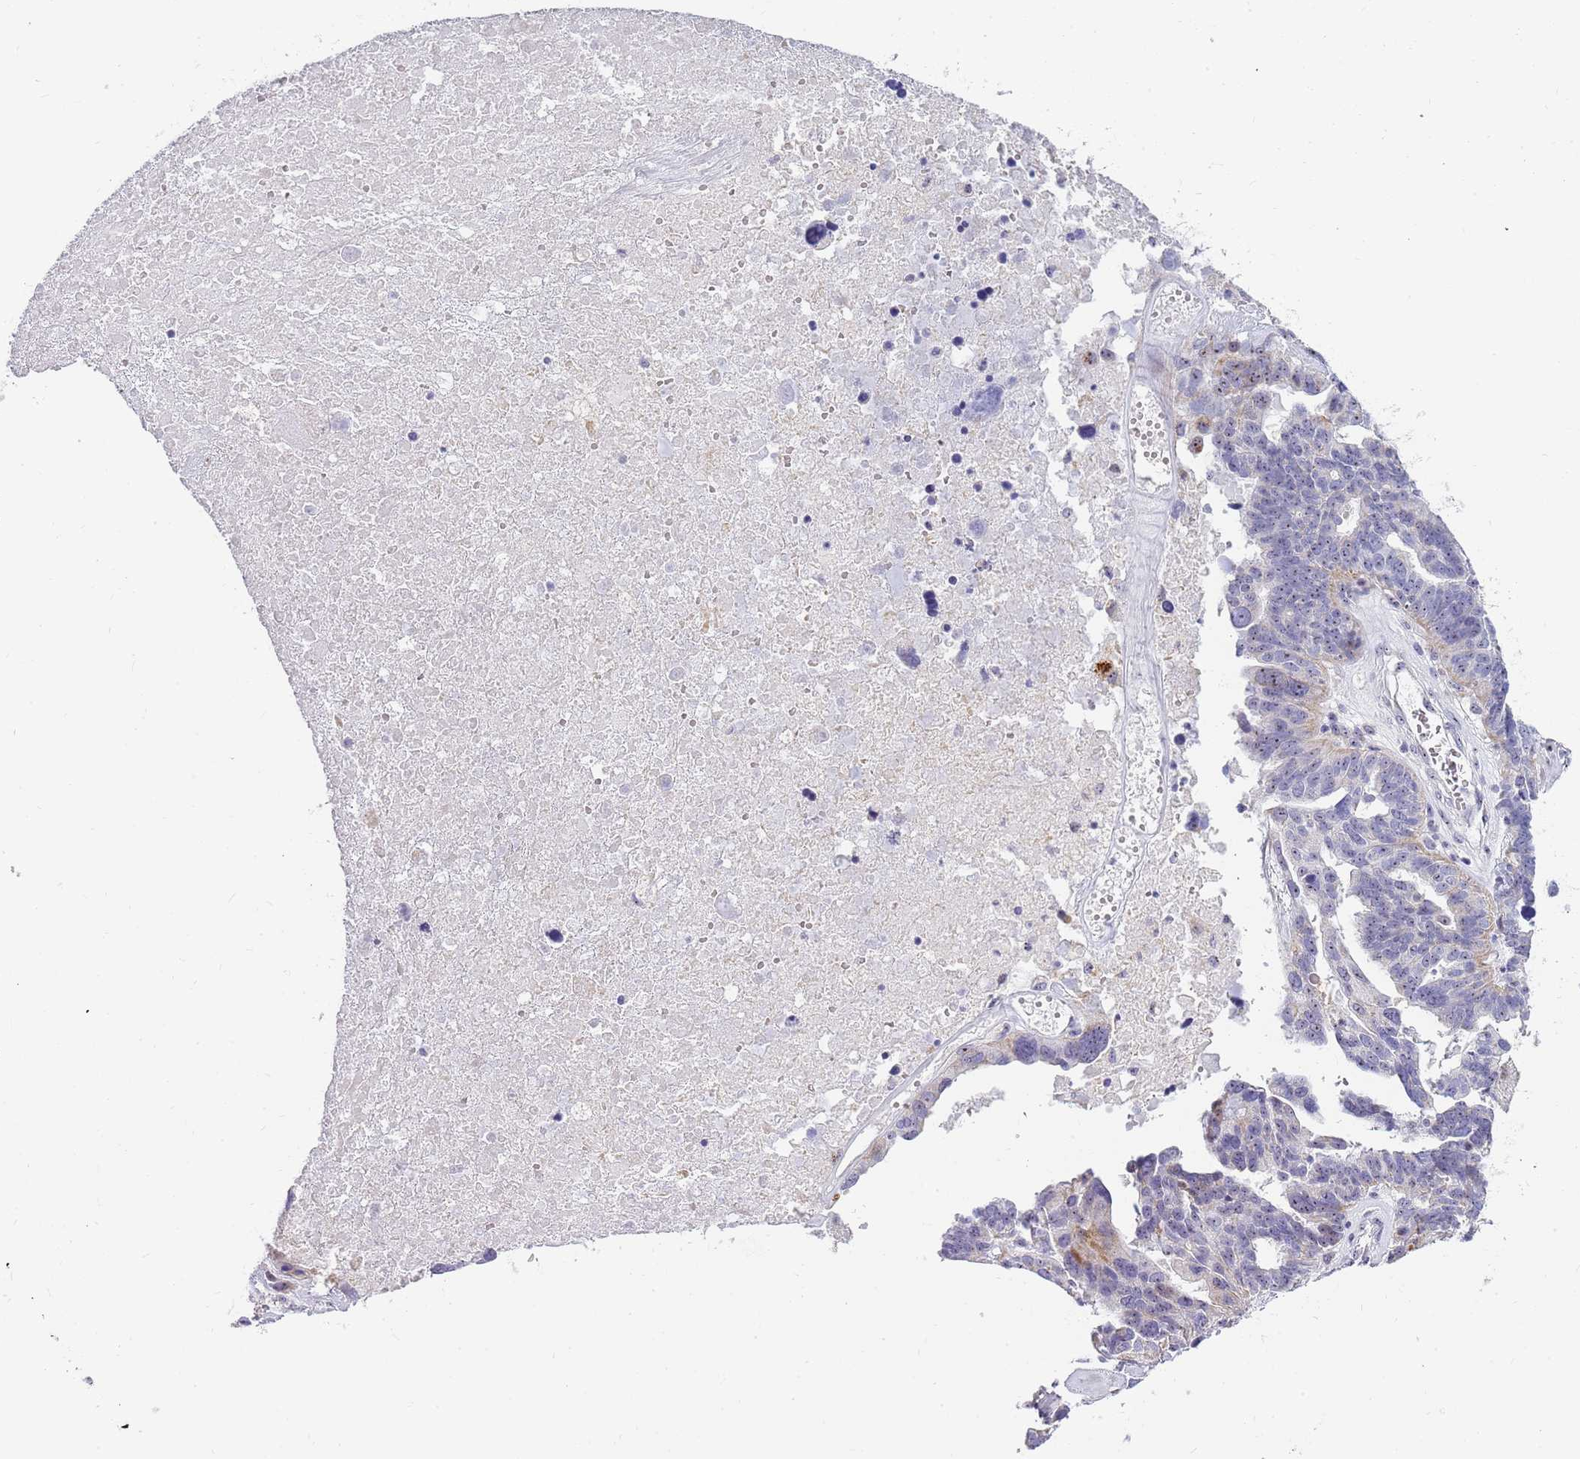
{"staining": {"intensity": "negative", "quantity": "none", "location": "none"}, "tissue": "ovarian cancer", "cell_type": "Tumor cells", "image_type": "cancer", "snomed": [{"axis": "morphology", "description": "Cystadenocarcinoma, serous, NOS"}, {"axis": "topography", "description": "Ovary"}], "caption": "Human serous cystadenocarcinoma (ovarian) stained for a protein using IHC demonstrates no staining in tumor cells.", "gene": "DNAJA3", "patient": {"sex": "female", "age": 59}}